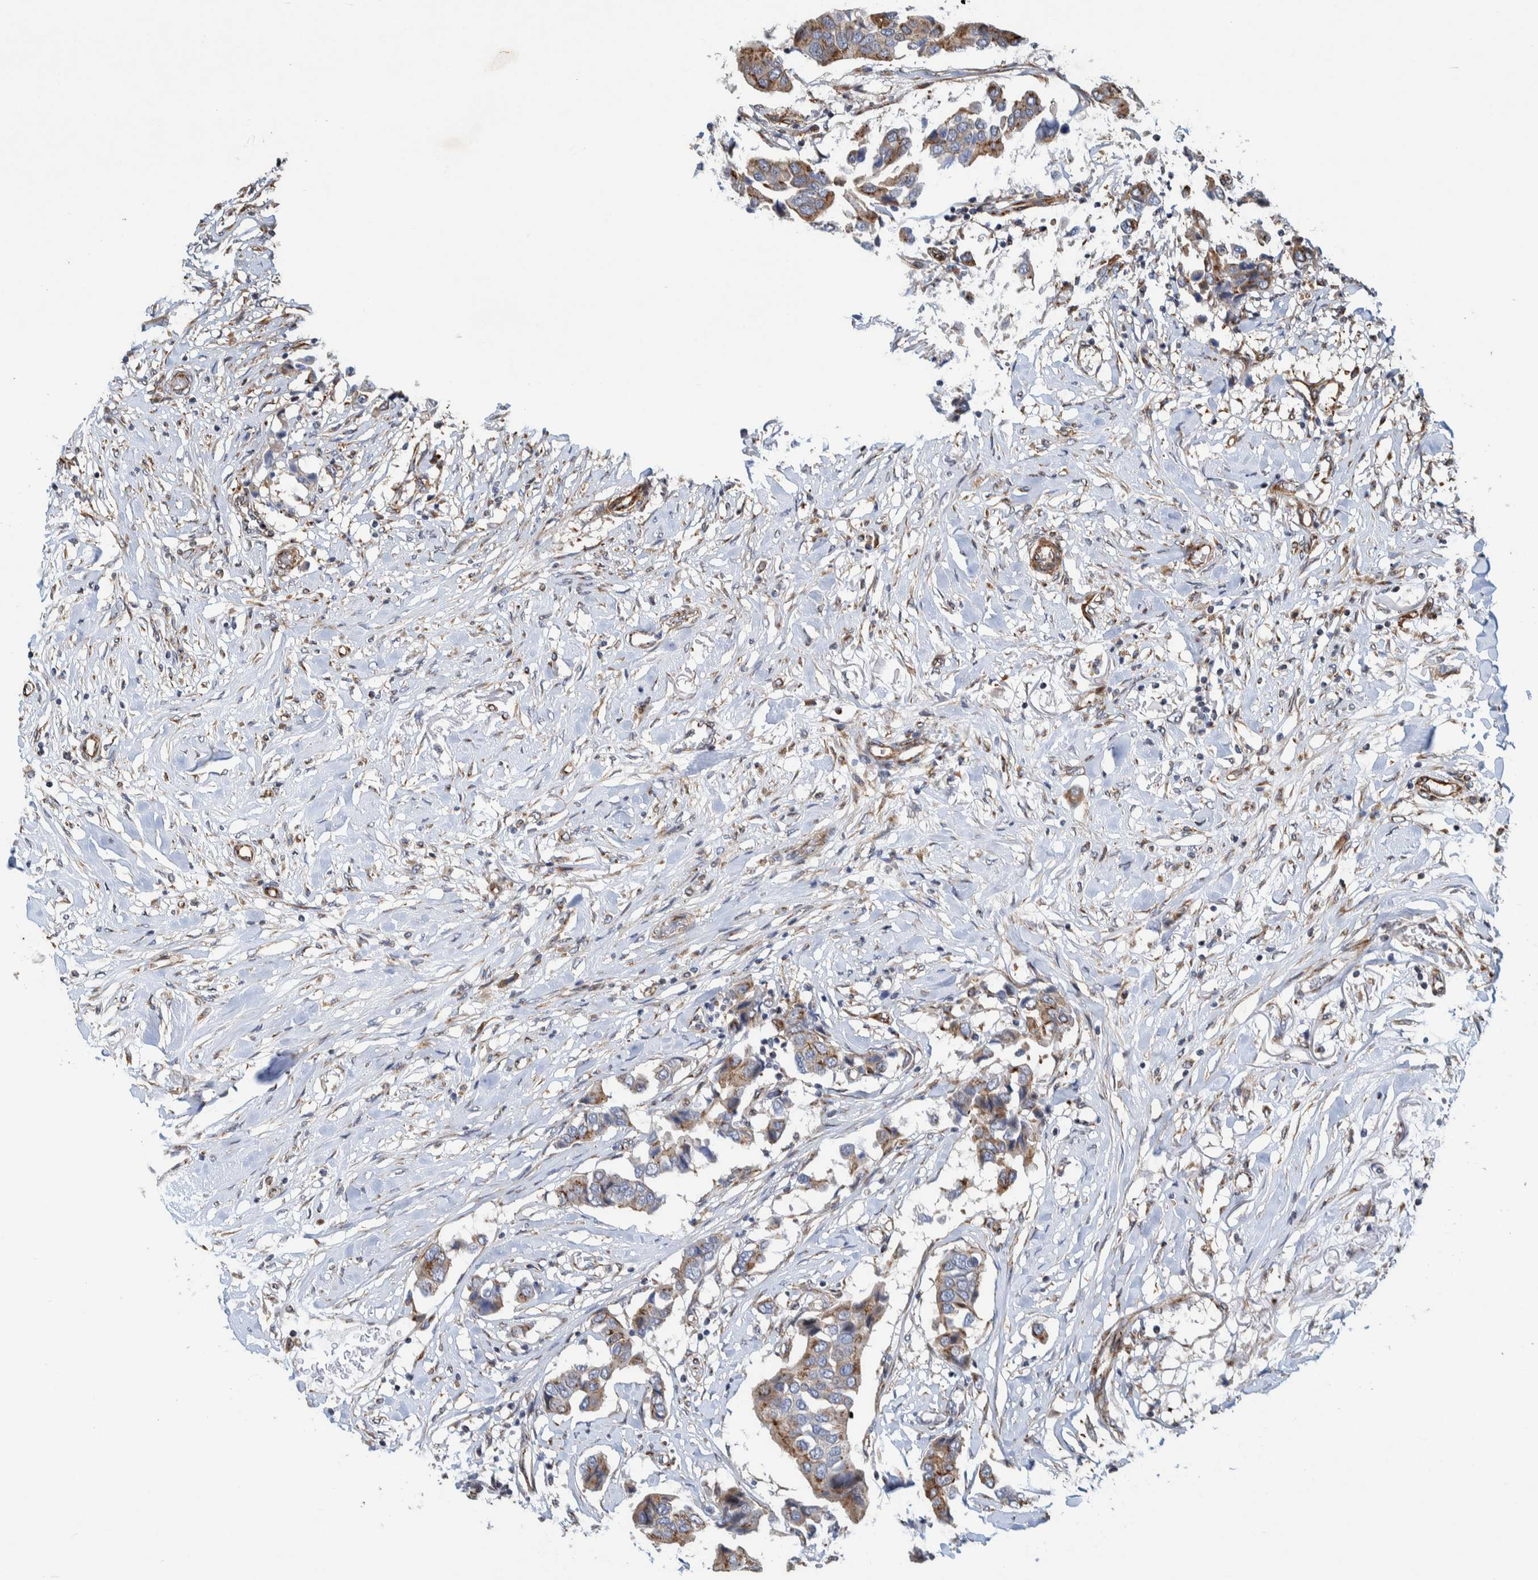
{"staining": {"intensity": "moderate", "quantity": ">75%", "location": "cytoplasmic/membranous"}, "tissue": "breast cancer", "cell_type": "Tumor cells", "image_type": "cancer", "snomed": [{"axis": "morphology", "description": "Duct carcinoma"}, {"axis": "topography", "description": "Breast"}], "caption": "This histopathology image reveals breast cancer stained with immunohistochemistry to label a protein in brown. The cytoplasmic/membranous of tumor cells show moderate positivity for the protein. Nuclei are counter-stained blue.", "gene": "CCDC57", "patient": {"sex": "female", "age": 80}}